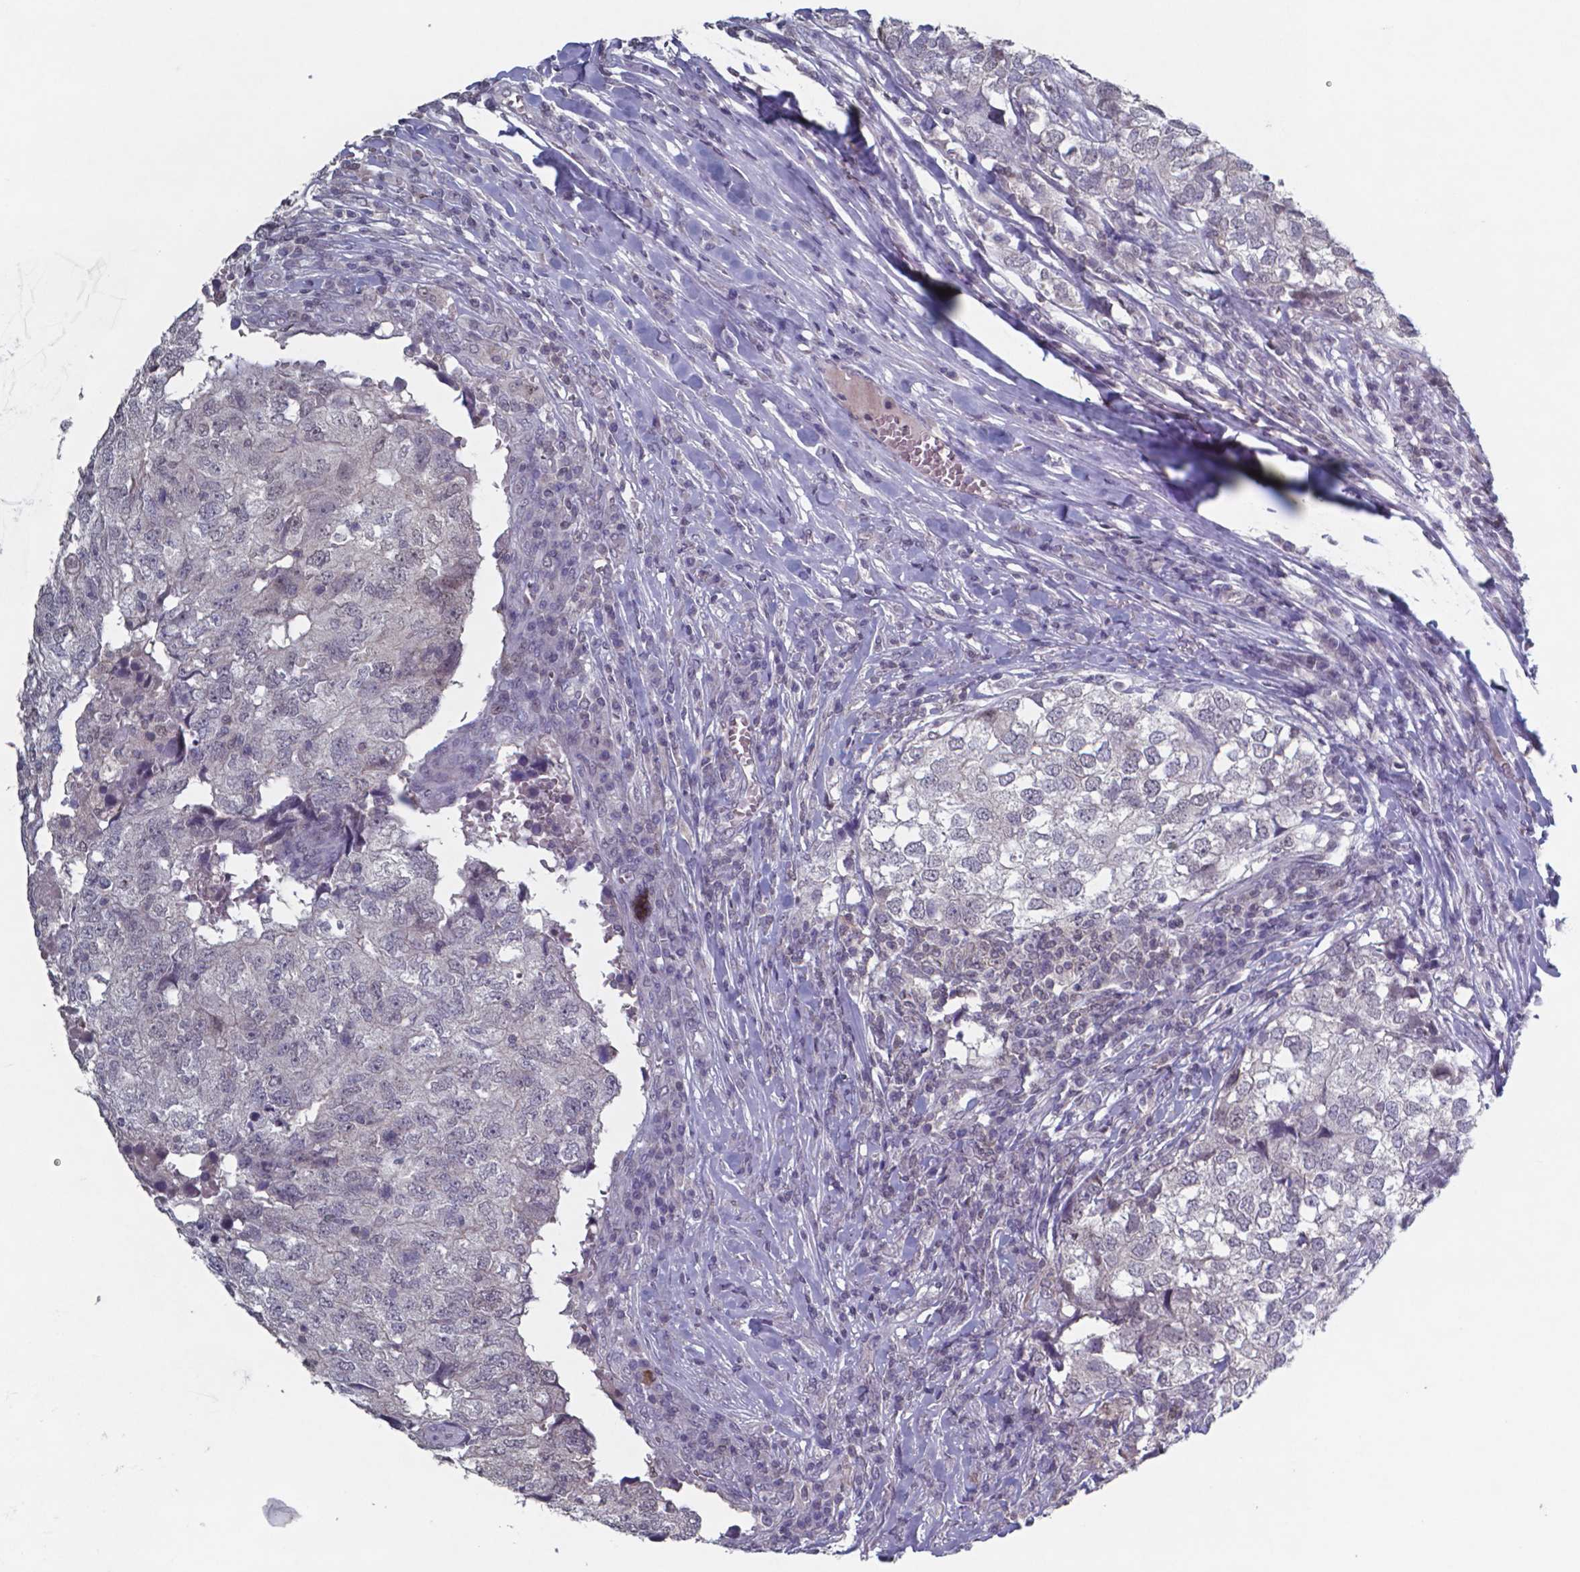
{"staining": {"intensity": "negative", "quantity": "none", "location": "none"}, "tissue": "breast cancer", "cell_type": "Tumor cells", "image_type": "cancer", "snomed": [{"axis": "morphology", "description": "Duct carcinoma"}, {"axis": "topography", "description": "Breast"}], "caption": "Tumor cells show no significant positivity in breast intraductal carcinoma.", "gene": "TDP2", "patient": {"sex": "female", "age": 30}}